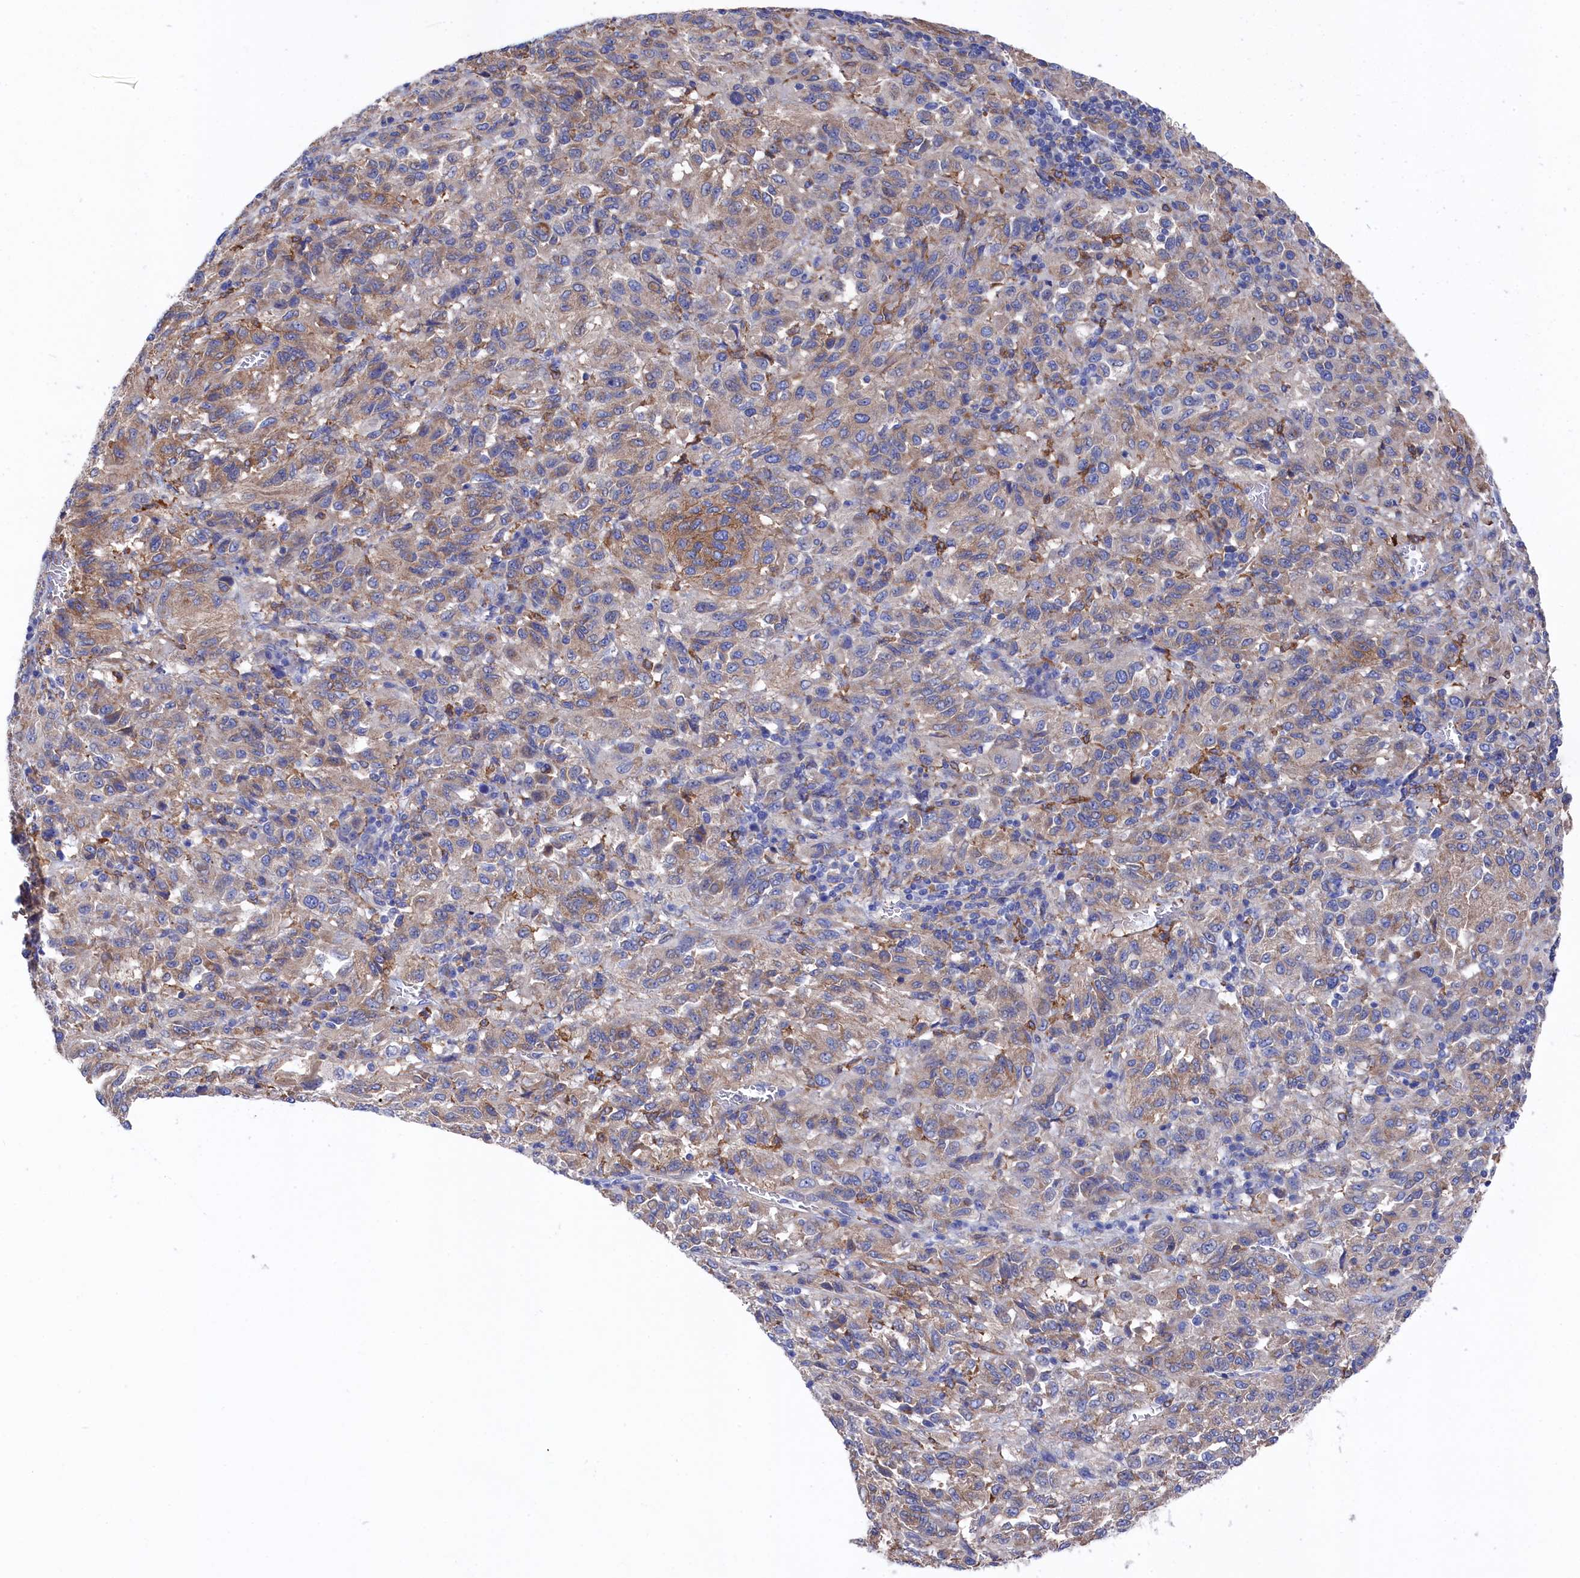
{"staining": {"intensity": "weak", "quantity": "25%-75%", "location": "cytoplasmic/membranous"}, "tissue": "melanoma", "cell_type": "Tumor cells", "image_type": "cancer", "snomed": [{"axis": "morphology", "description": "Malignant melanoma, Metastatic site"}, {"axis": "topography", "description": "Lung"}], "caption": "Human malignant melanoma (metastatic site) stained for a protein (brown) displays weak cytoplasmic/membranous positive expression in about 25%-75% of tumor cells.", "gene": "C12orf73", "patient": {"sex": "male", "age": 64}}